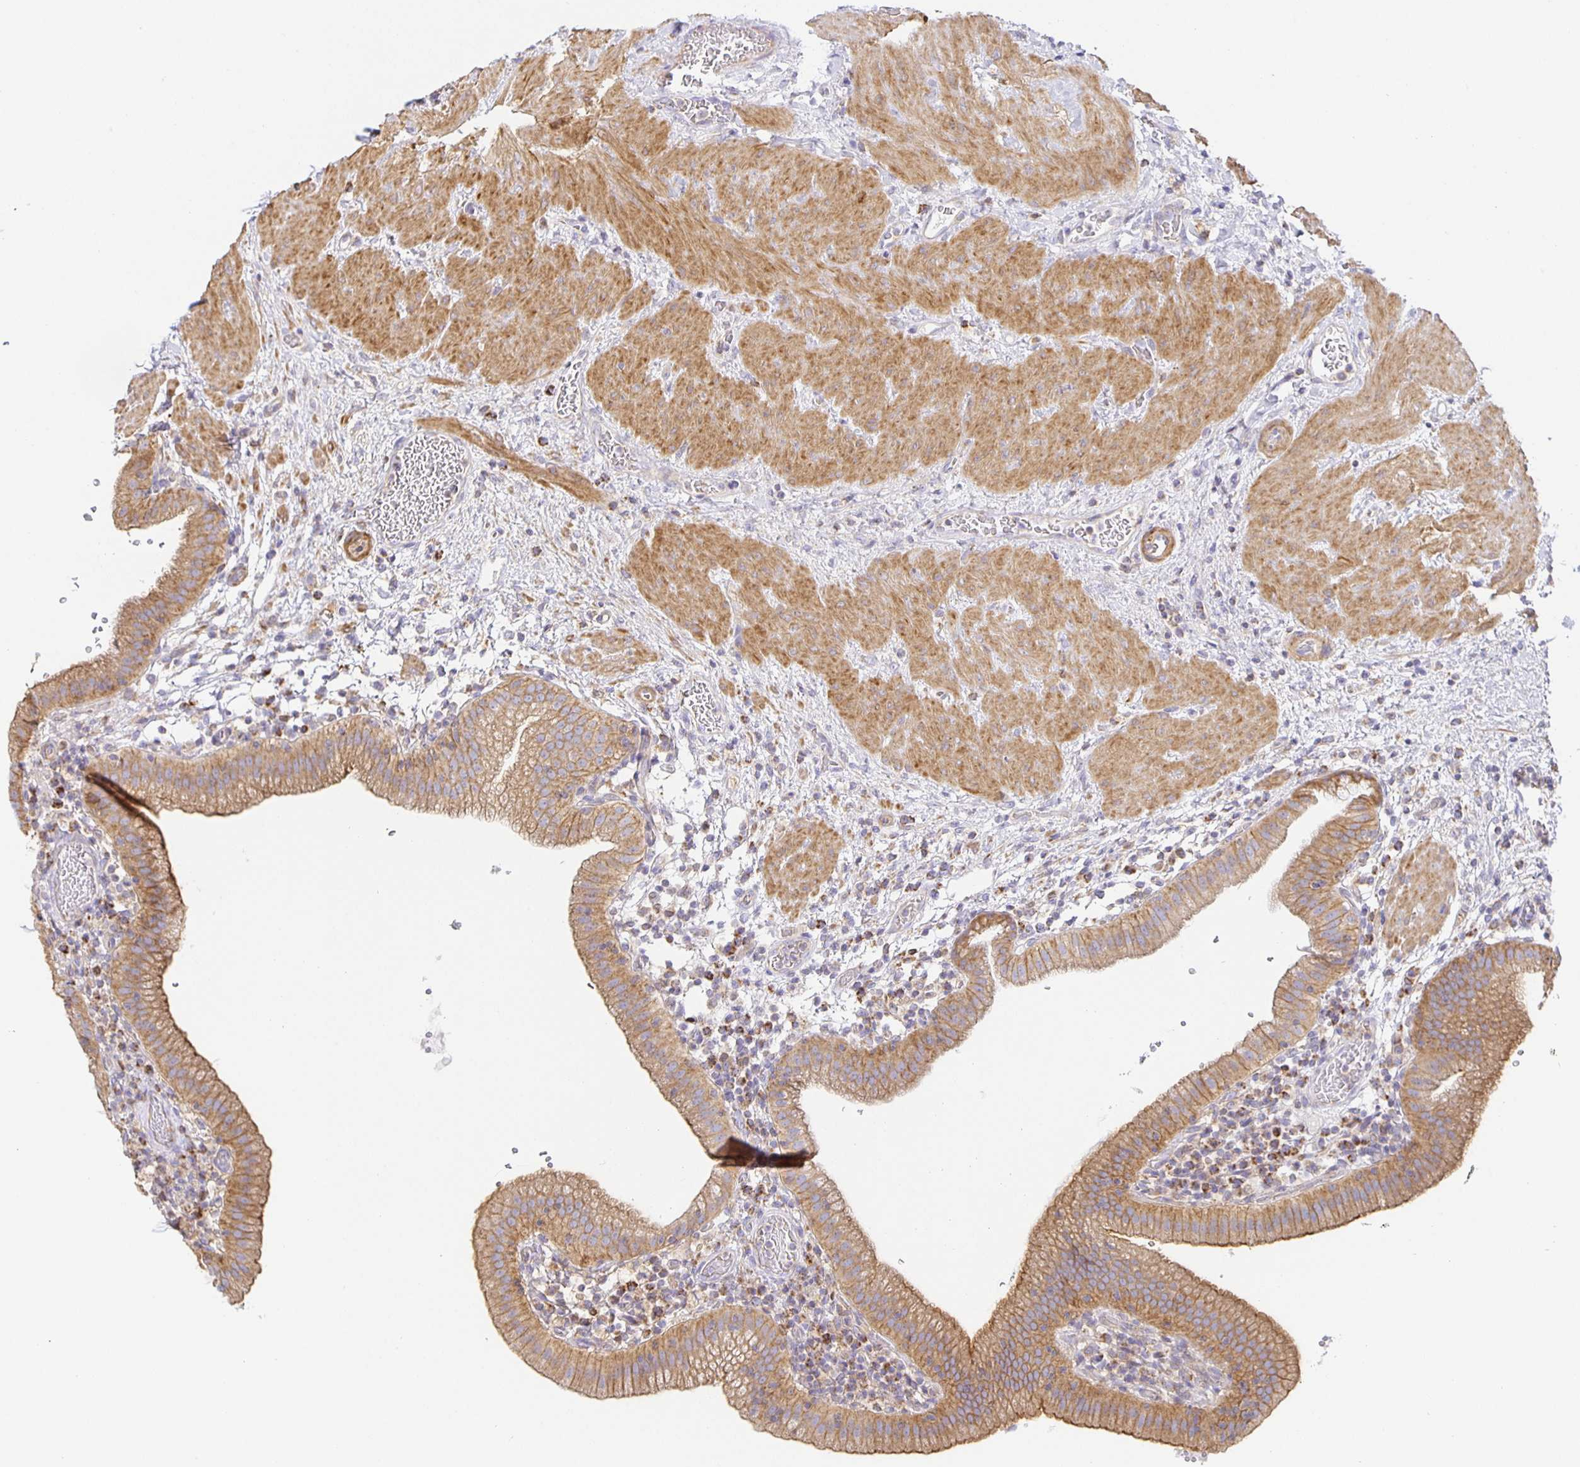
{"staining": {"intensity": "moderate", "quantity": ">75%", "location": "cytoplasmic/membranous"}, "tissue": "gallbladder", "cell_type": "Glandular cells", "image_type": "normal", "snomed": [{"axis": "morphology", "description": "Normal tissue, NOS"}, {"axis": "topography", "description": "Gallbladder"}], "caption": "Immunohistochemical staining of normal human gallbladder displays medium levels of moderate cytoplasmic/membranous expression in approximately >75% of glandular cells.", "gene": "FLRT3", "patient": {"sex": "male", "age": 26}}